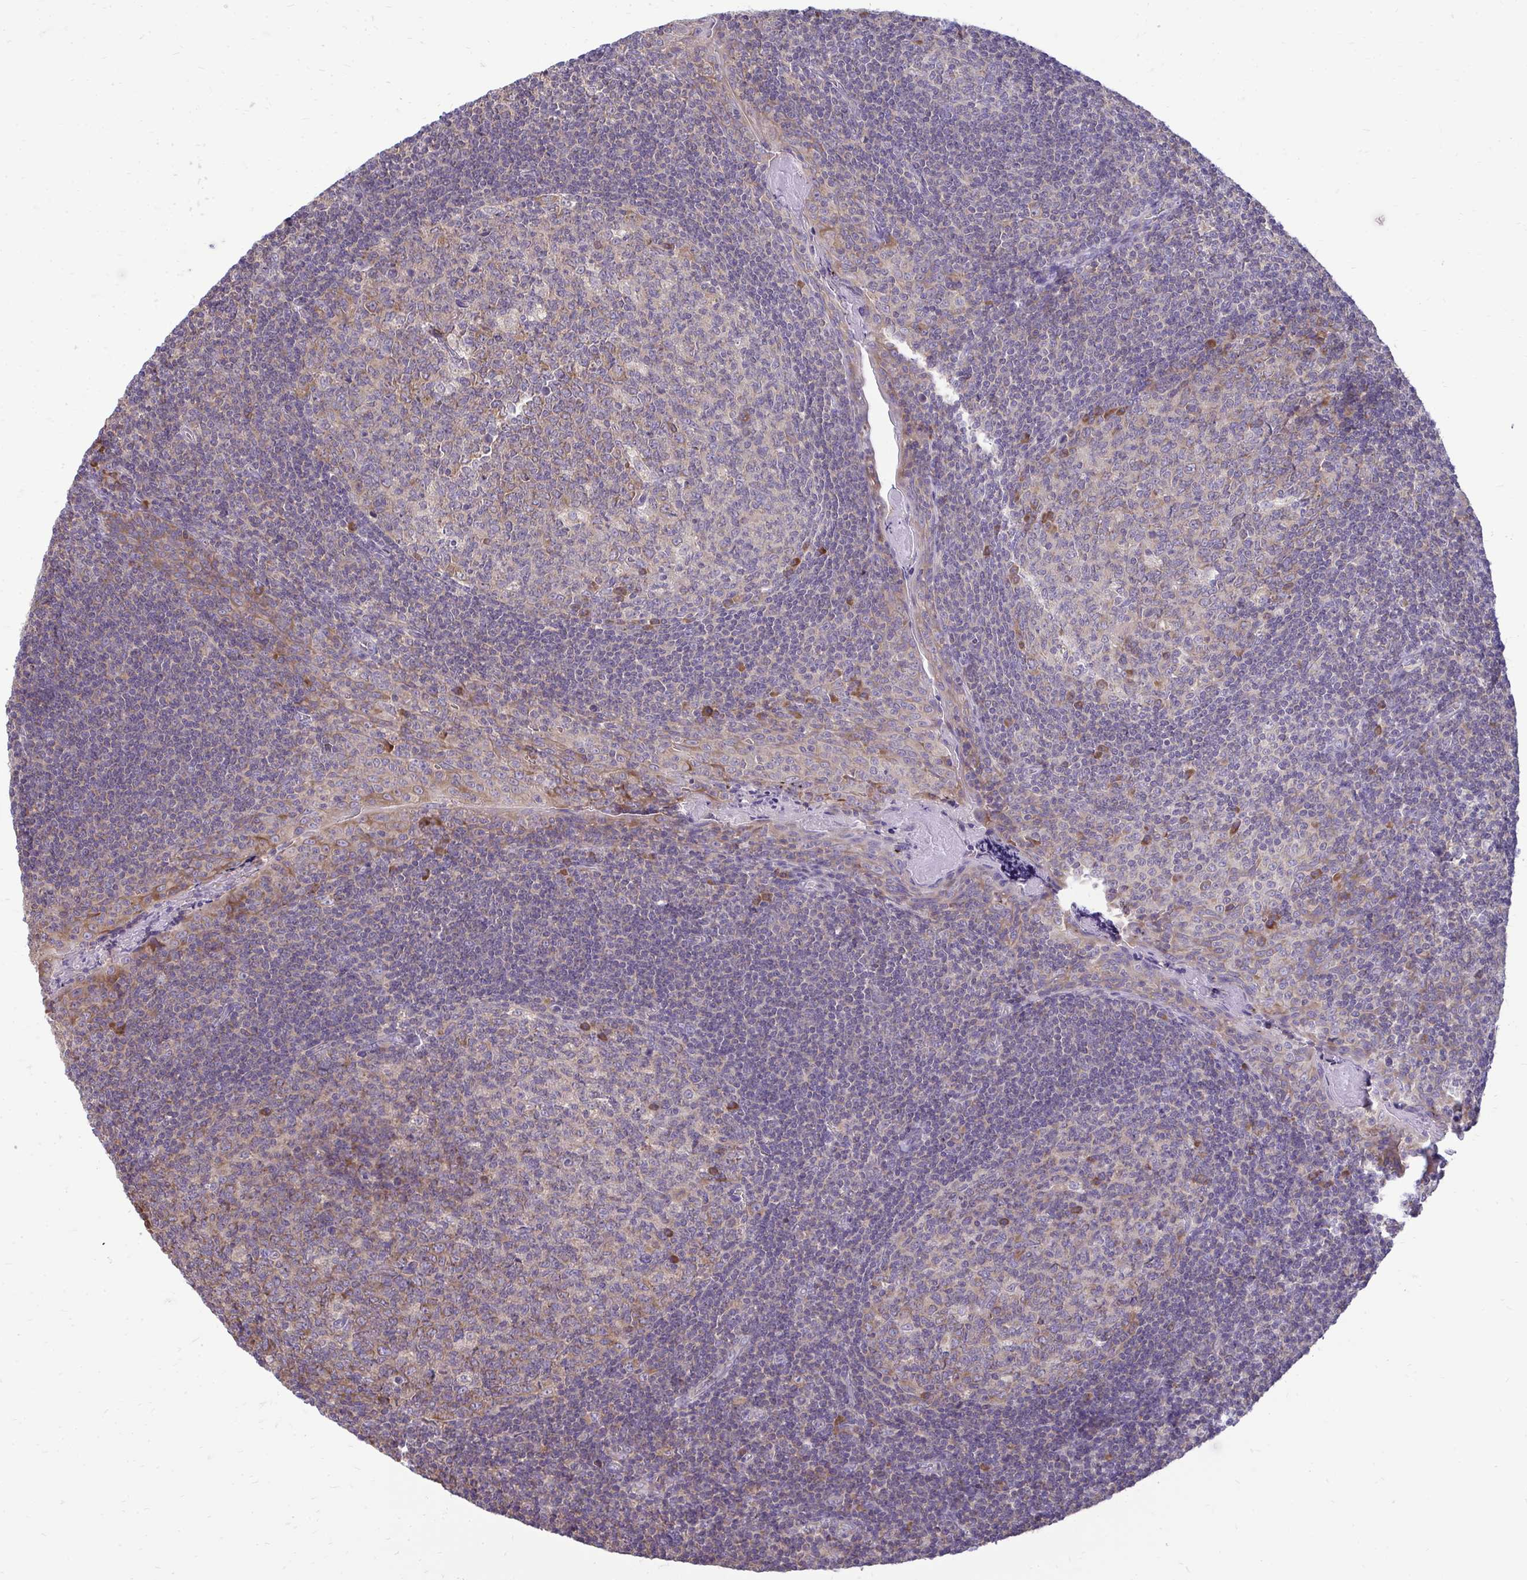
{"staining": {"intensity": "moderate", "quantity": "25%-75%", "location": "cytoplasmic/membranous"}, "tissue": "tonsil", "cell_type": "Germinal center cells", "image_type": "normal", "snomed": [{"axis": "morphology", "description": "Normal tissue, NOS"}, {"axis": "morphology", "description": "Inflammation, NOS"}, {"axis": "topography", "description": "Tonsil"}], "caption": "Immunohistochemistry of normal human tonsil demonstrates medium levels of moderate cytoplasmic/membranous expression in approximately 25%-75% of germinal center cells.", "gene": "RPLP2", "patient": {"sex": "female", "age": 31}}